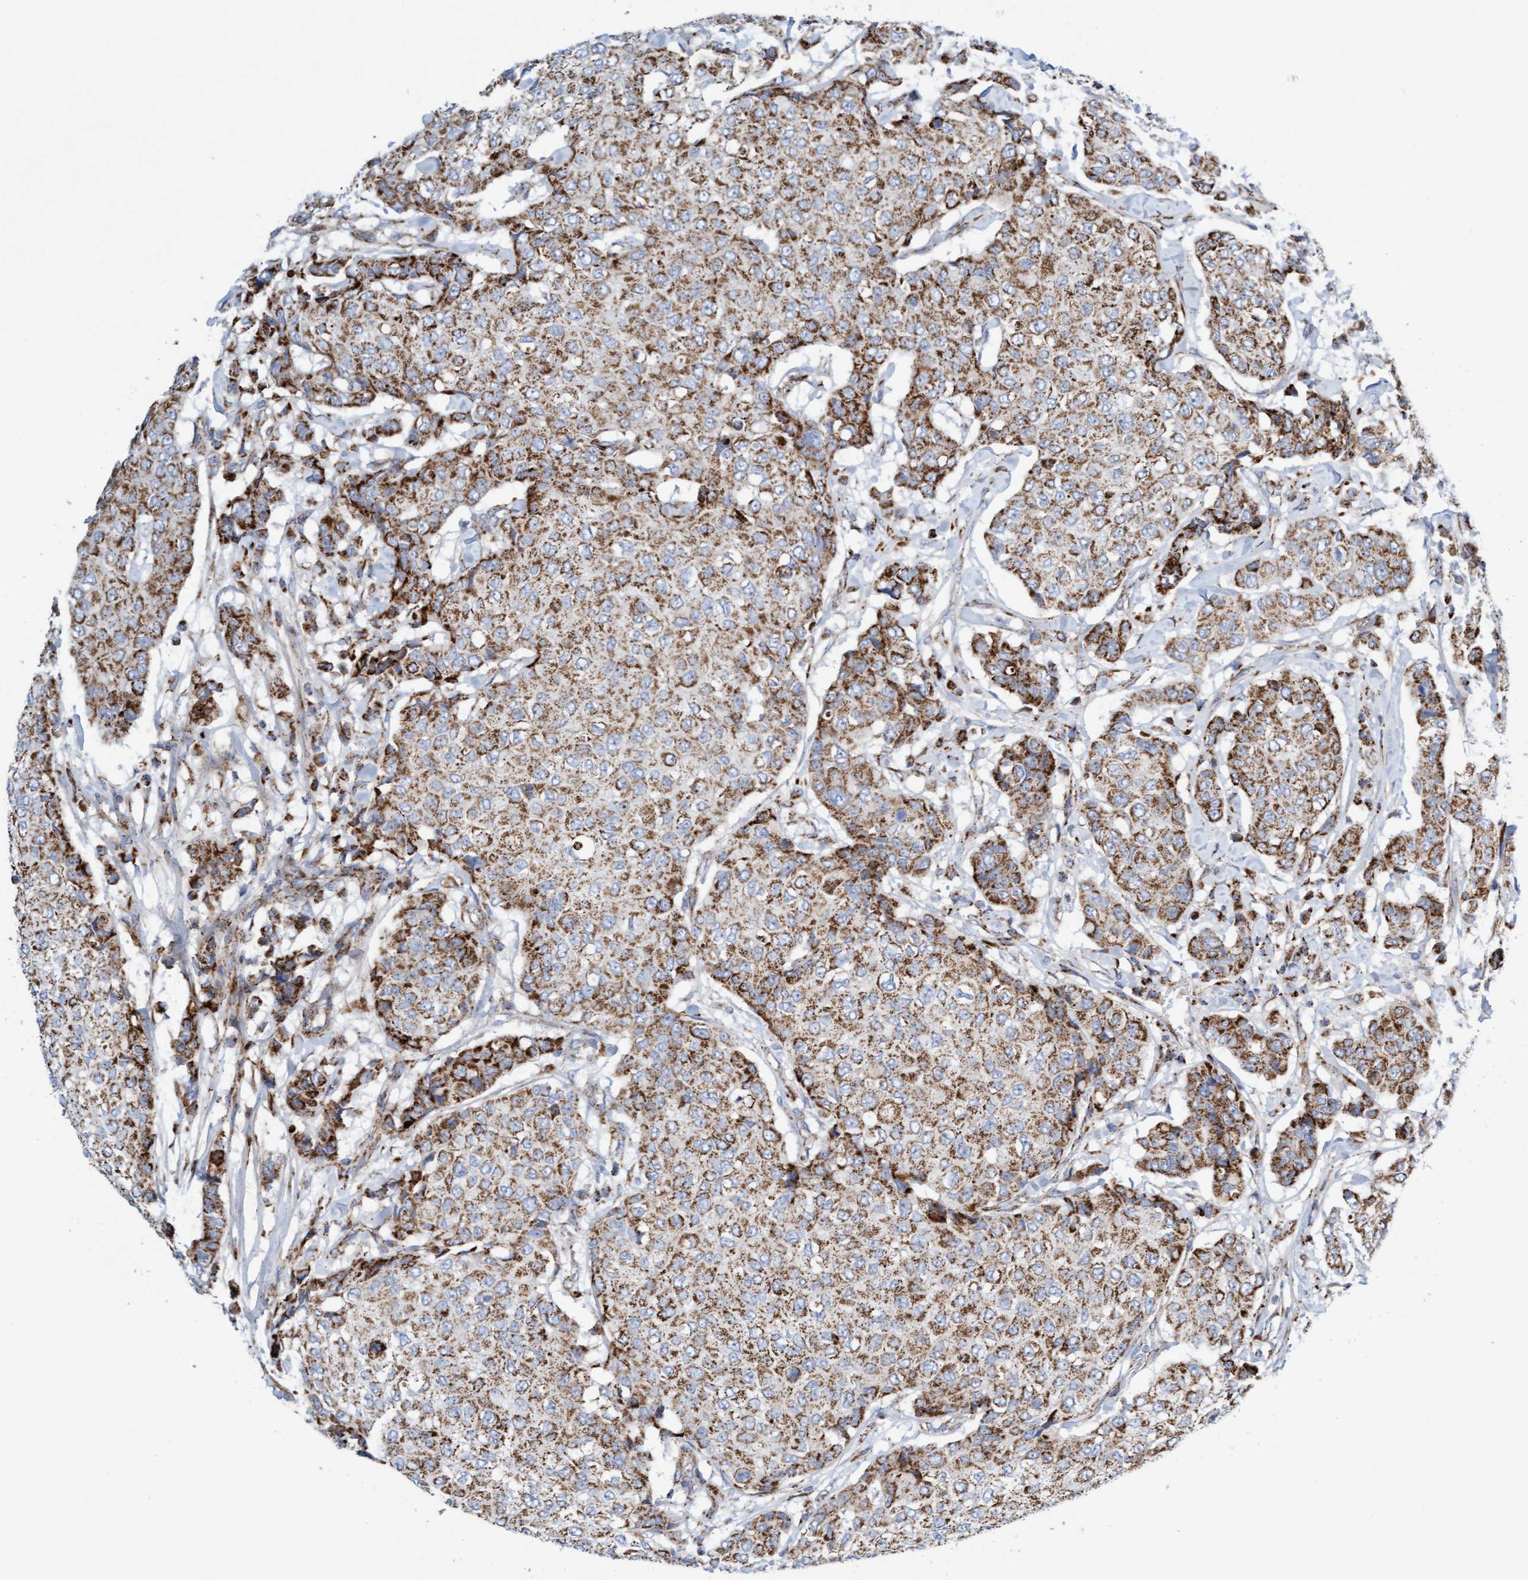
{"staining": {"intensity": "moderate", "quantity": ">75%", "location": "cytoplasmic/membranous"}, "tissue": "breast cancer", "cell_type": "Tumor cells", "image_type": "cancer", "snomed": [{"axis": "morphology", "description": "Duct carcinoma"}, {"axis": "topography", "description": "Breast"}], "caption": "Breast cancer (invasive ductal carcinoma) stained for a protein reveals moderate cytoplasmic/membranous positivity in tumor cells.", "gene": "GGTA1", "patient": {"sex": "female", "age": 27}}